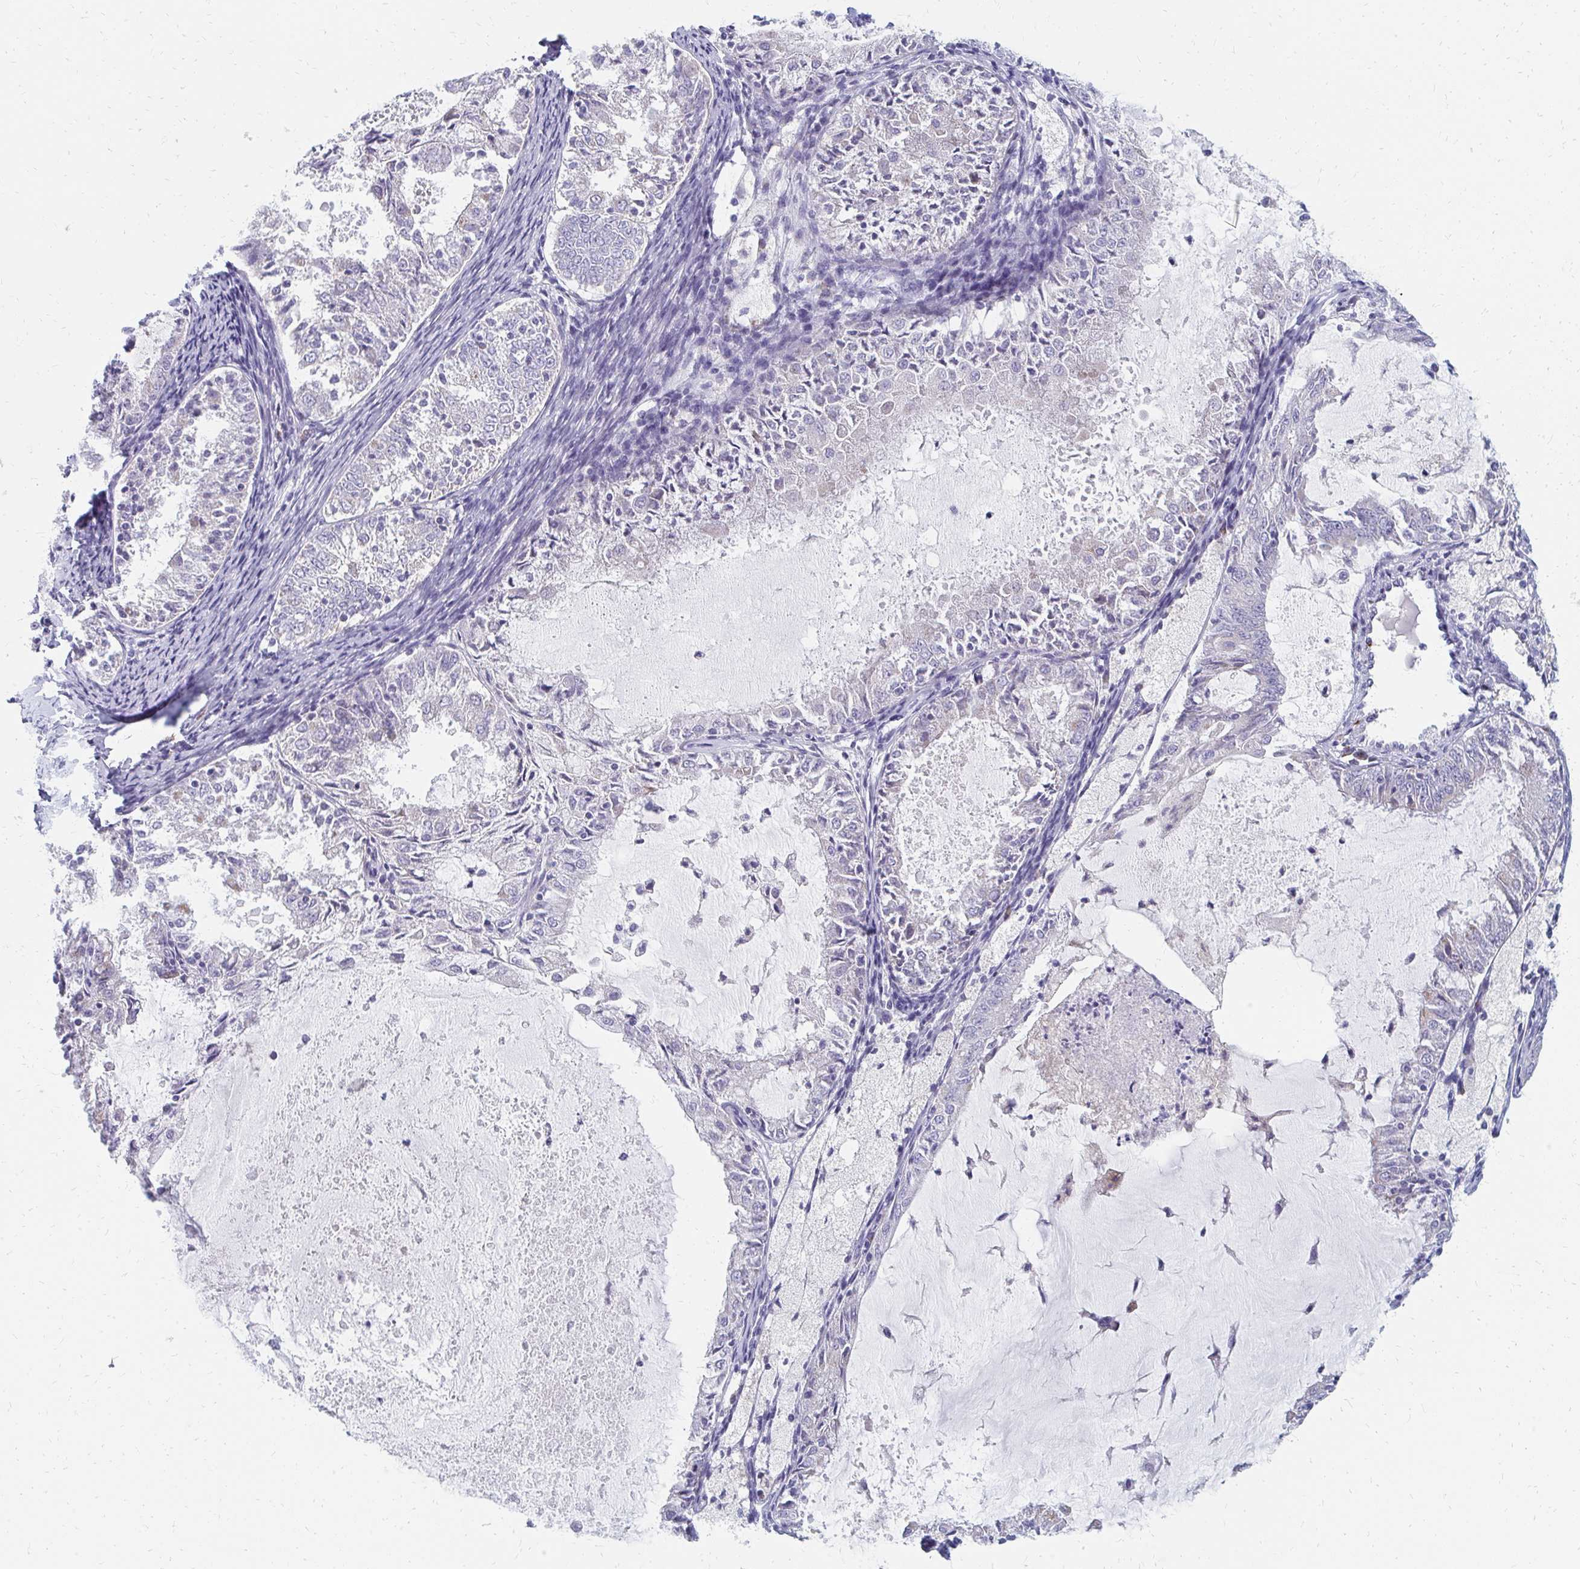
{"staining": {"intensity": "negative", "quantity": "none", "location": "none"}, "tissue": "endometrial cancer", "cell_type": "Tumor cells", "image_type": "cancer", "snomed": [{"axis": "morphology", "description": "Adenocarcinoma, NOS"}, {"axis": "topography", "description": "Endometrium"}], "caption": "DAB (3,3'-diaminobenzidine) immunohistochemical staining of human adenocarcinoma (endometrial) exhibits no significant positivity in tumor cells.", "gene": "OR10V1", "patient": {"sex": "female", "age": 57}}